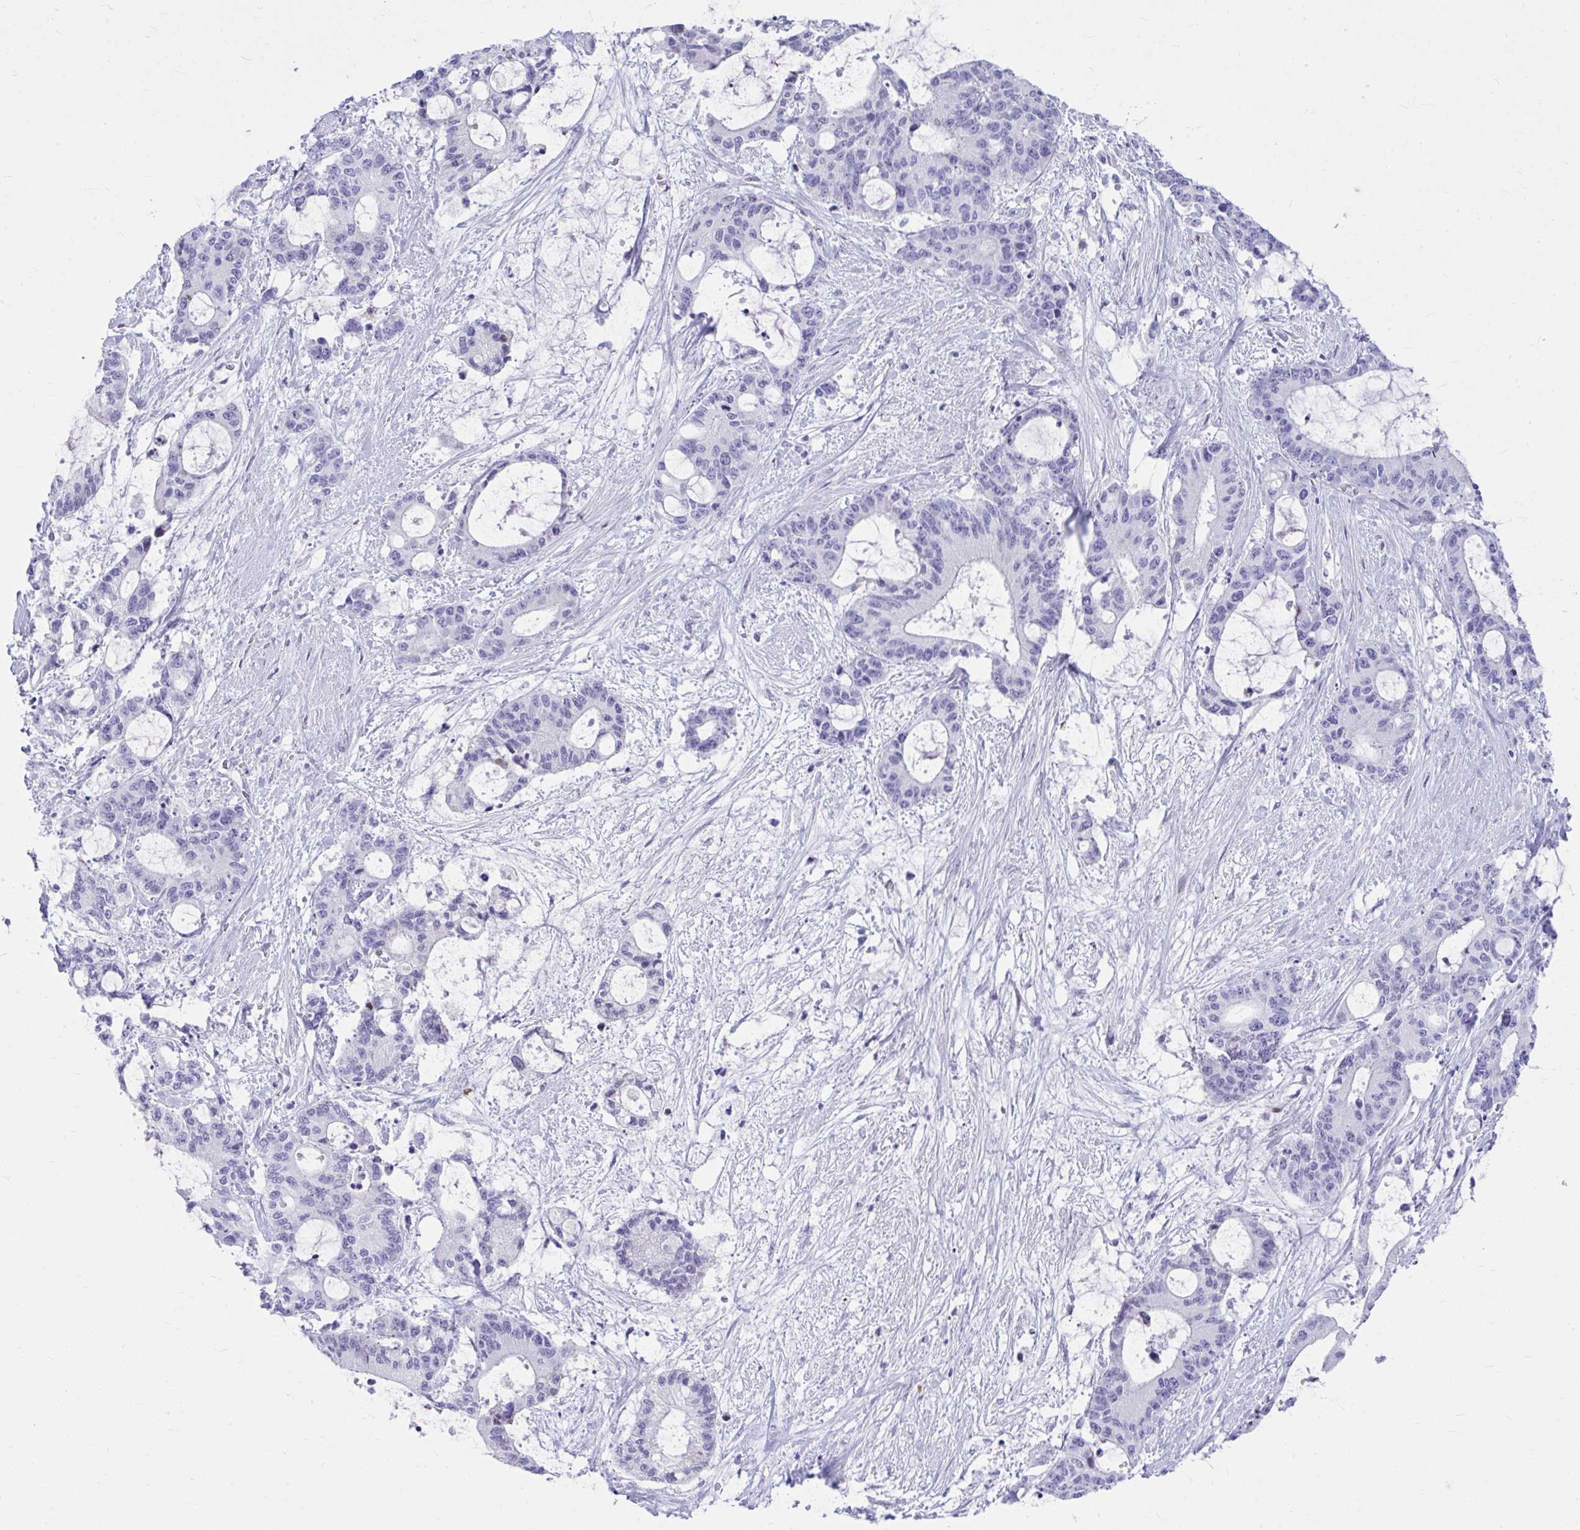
{"staining": {"intensity": "negative", "quantity": "none", "location": "none"}, "tissue": "liver cancer", "cell_type": "Tumor cells", "image_type": "cancer", "snomed": [{"axis": "morphology", "description": "Normal tissue, NOS"}, {"axis": "morphology", "description": "Cholangiocarcinoma"}, {"axis": "topography", "description": "Liver"}, {"axis": "topography", "description": "Peripheral nerve tissue"}], "caption": "High power microscopy photomicrograph of an IHC image of cholangiocarcinoma (liver), revealing no significant expression in tumor cells.", "gene": "ISL1", "patient": {"sex": "female", "age": 73}}